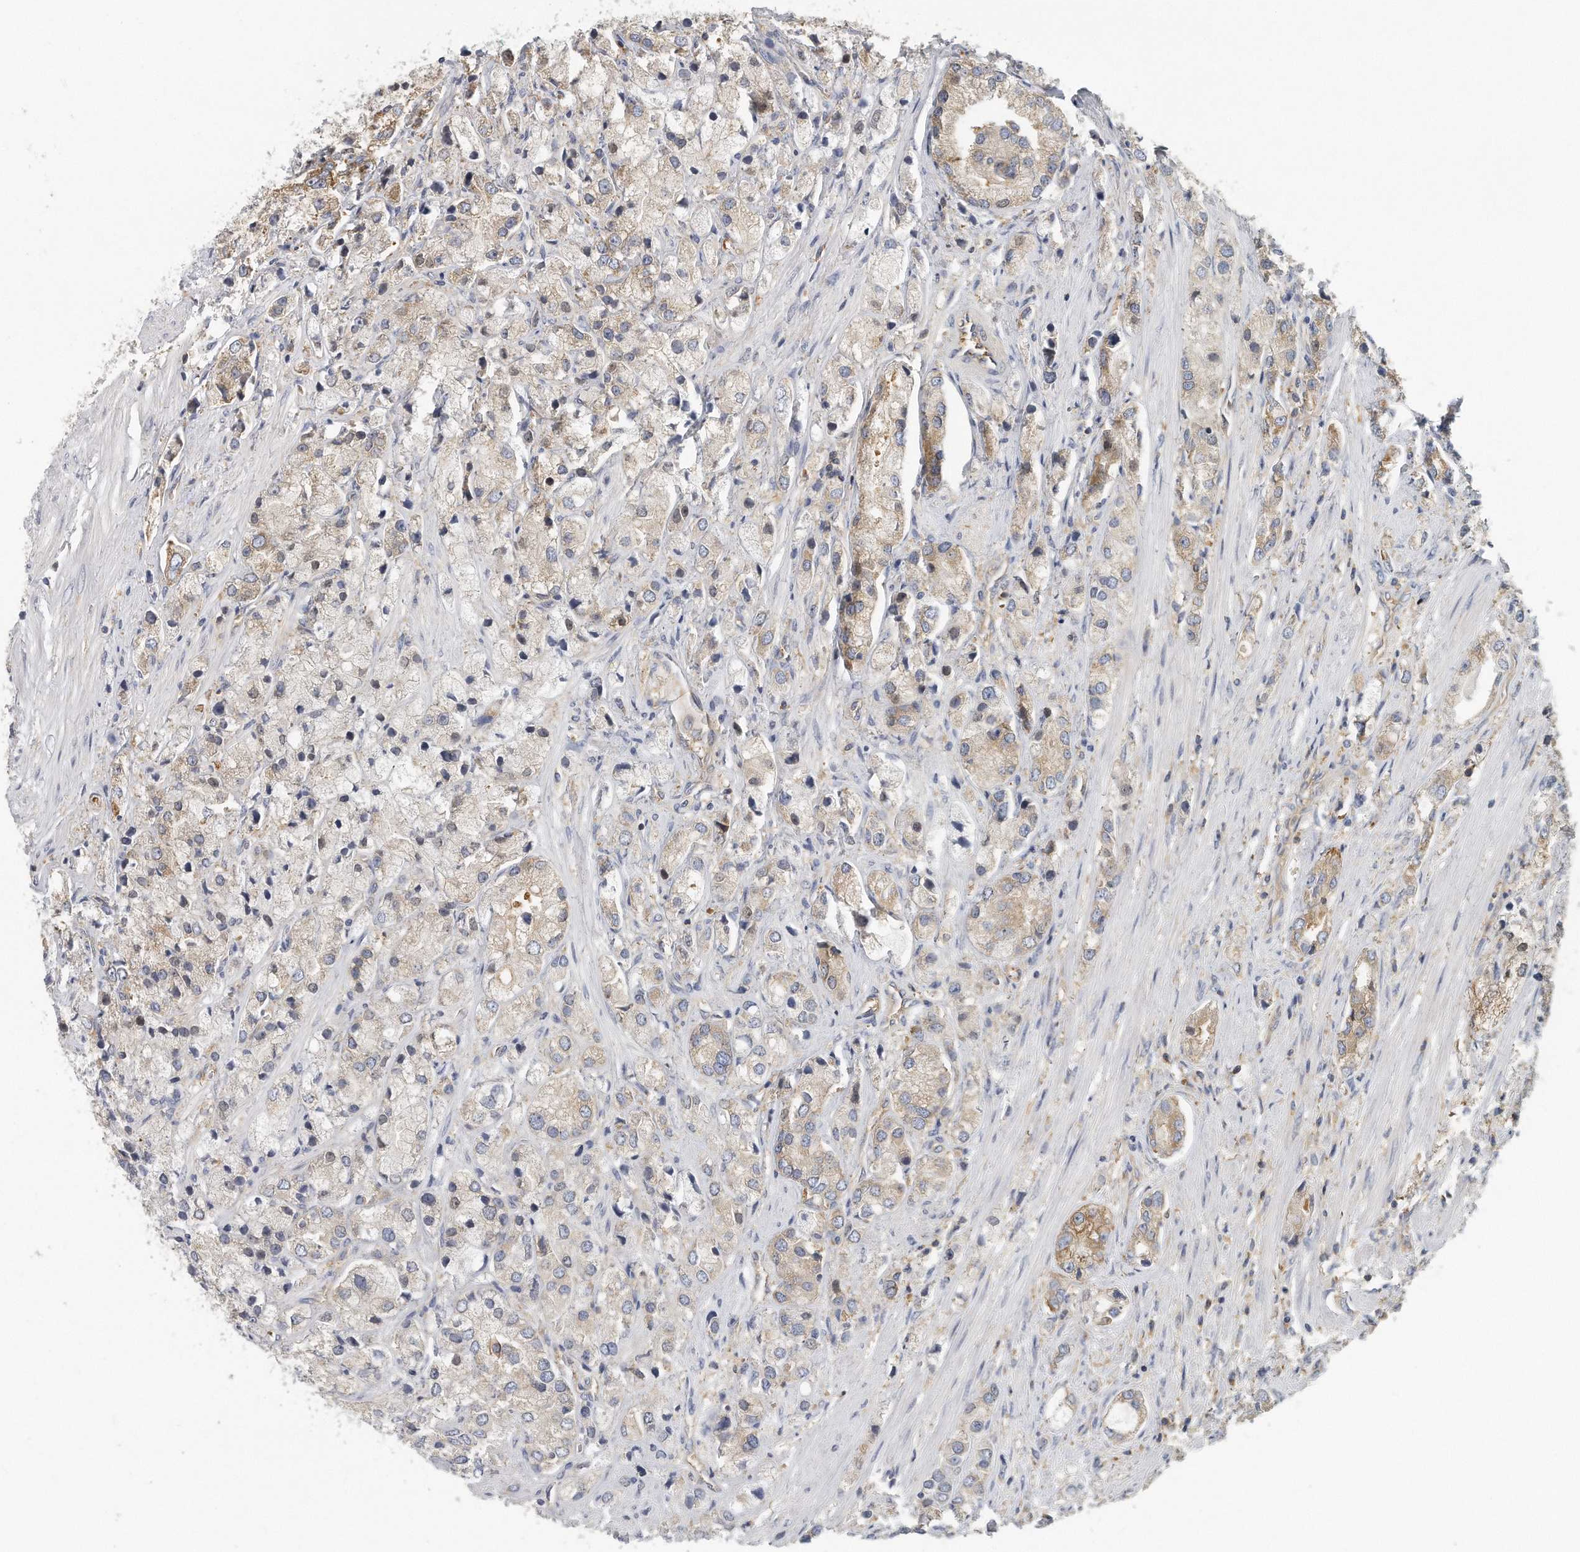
{"staining": {"intensity": "moderate", "quantity": "25%-75%", "location": "cytoplasmic/membranous"}, "tissue": "prostate cancer", "cell_type": "Tumor cells", "image_type": "cancer", "snomed": [{"axis": "morphology", "description": "Adenocarcinoma, High grade"}, {"axis": "topography", "description": "Prostate"}], "caption": "Immunohistochemistry (IHC) of prostate cancer (adenocarcinoma (high-grade)) displays medium levels of moderate cytoplasmic/membranous staining in about 25%-75% of tumor cells.", "gene": "EIF3I", "patient": {"sex": "male", "age": 50}}